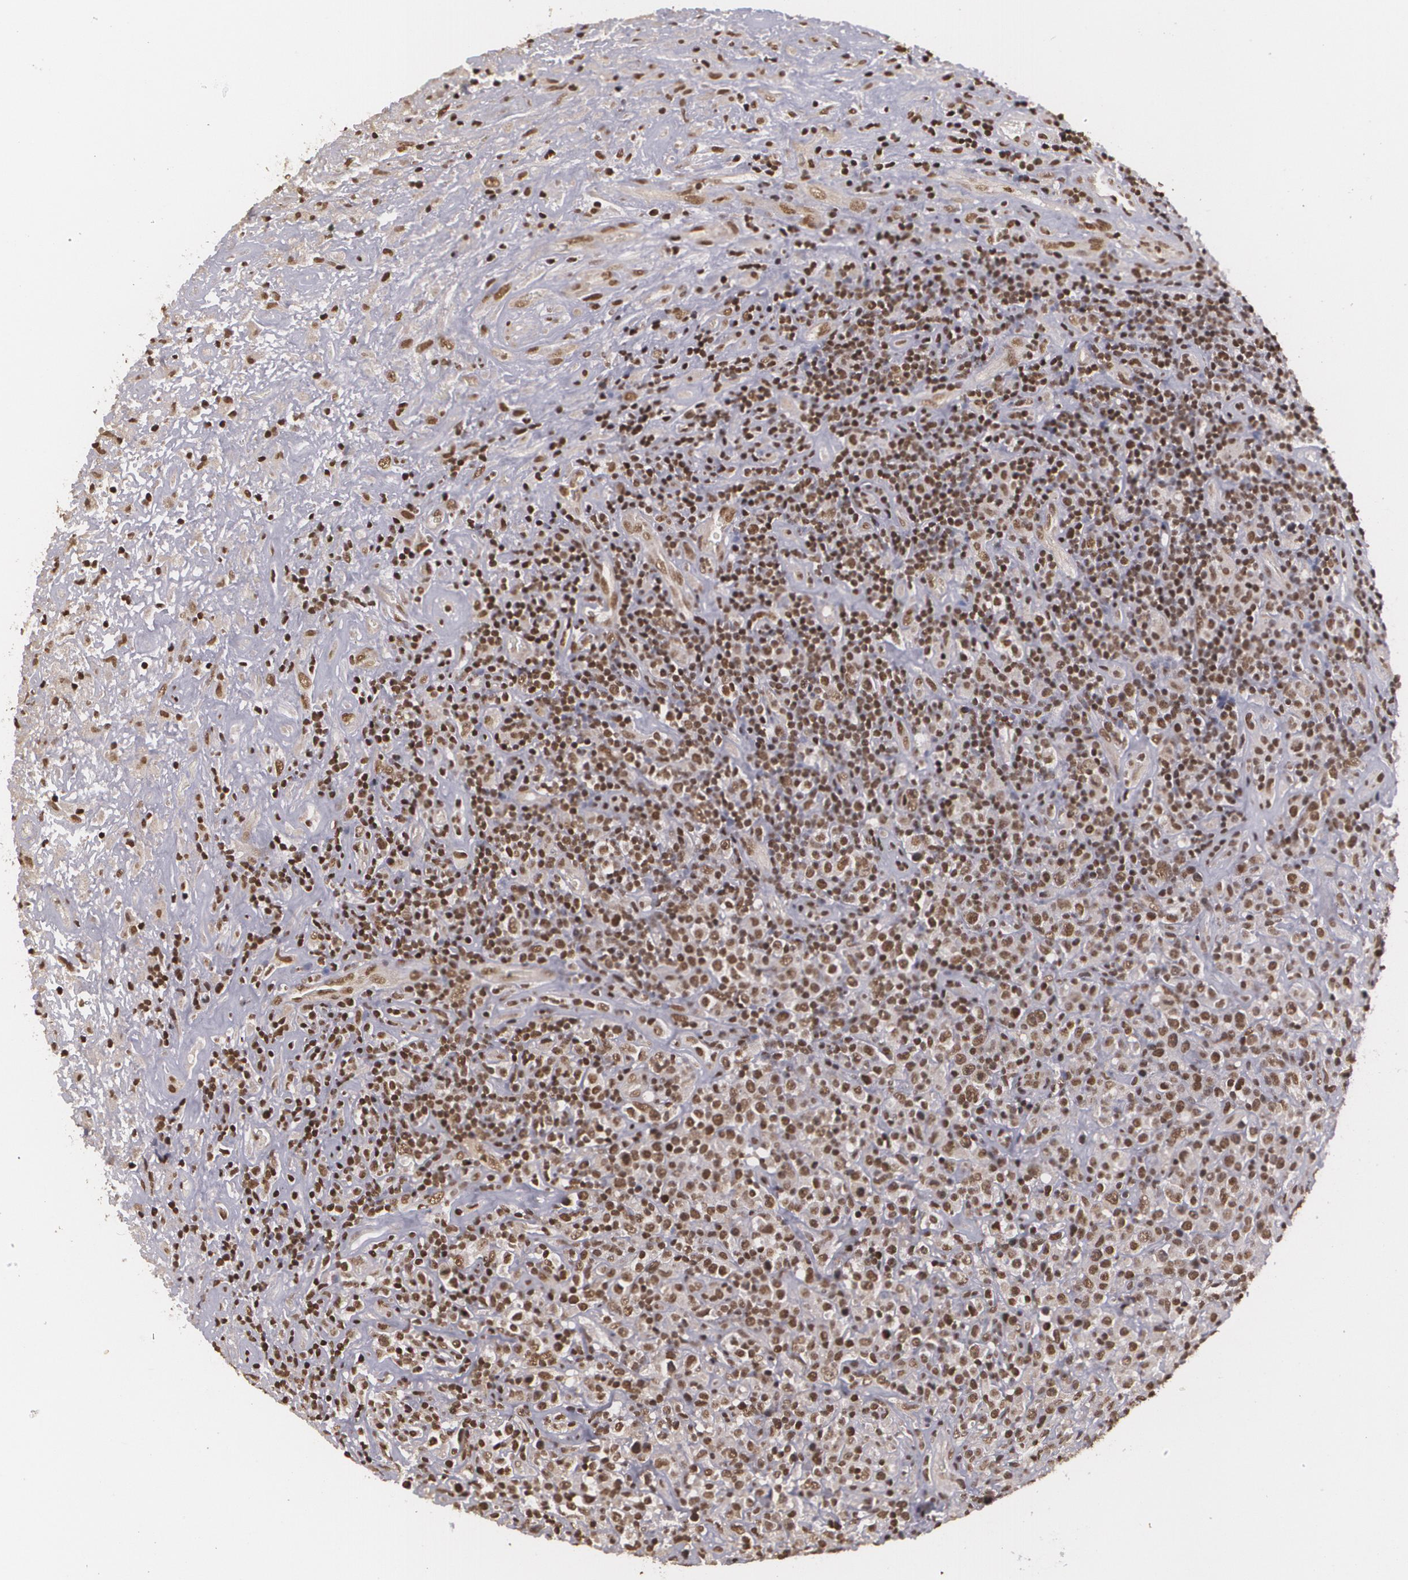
{"staining": {"intensity": "strong", "quantity": ">75%", "location": "nuclear"}, "tissue": "lymphoma", "cell_type": "Tumor cells", "image_type": "cancer", "snomed": [{"axis": "morphology", "description": "Hodgkin's disease, NOS"}, {"axis": "topography", "description": "Lymph node"}], "caption": "IHC micrograph of neoplastic tissue: lymphoma stained using IHC demonstrates high levels of strong protein expression localized specifically in the nuclear of tumor cells, appearing as a nuclear brown color.", "gene": "RXRB", "patient": {"sex": "male", "age": 46}}